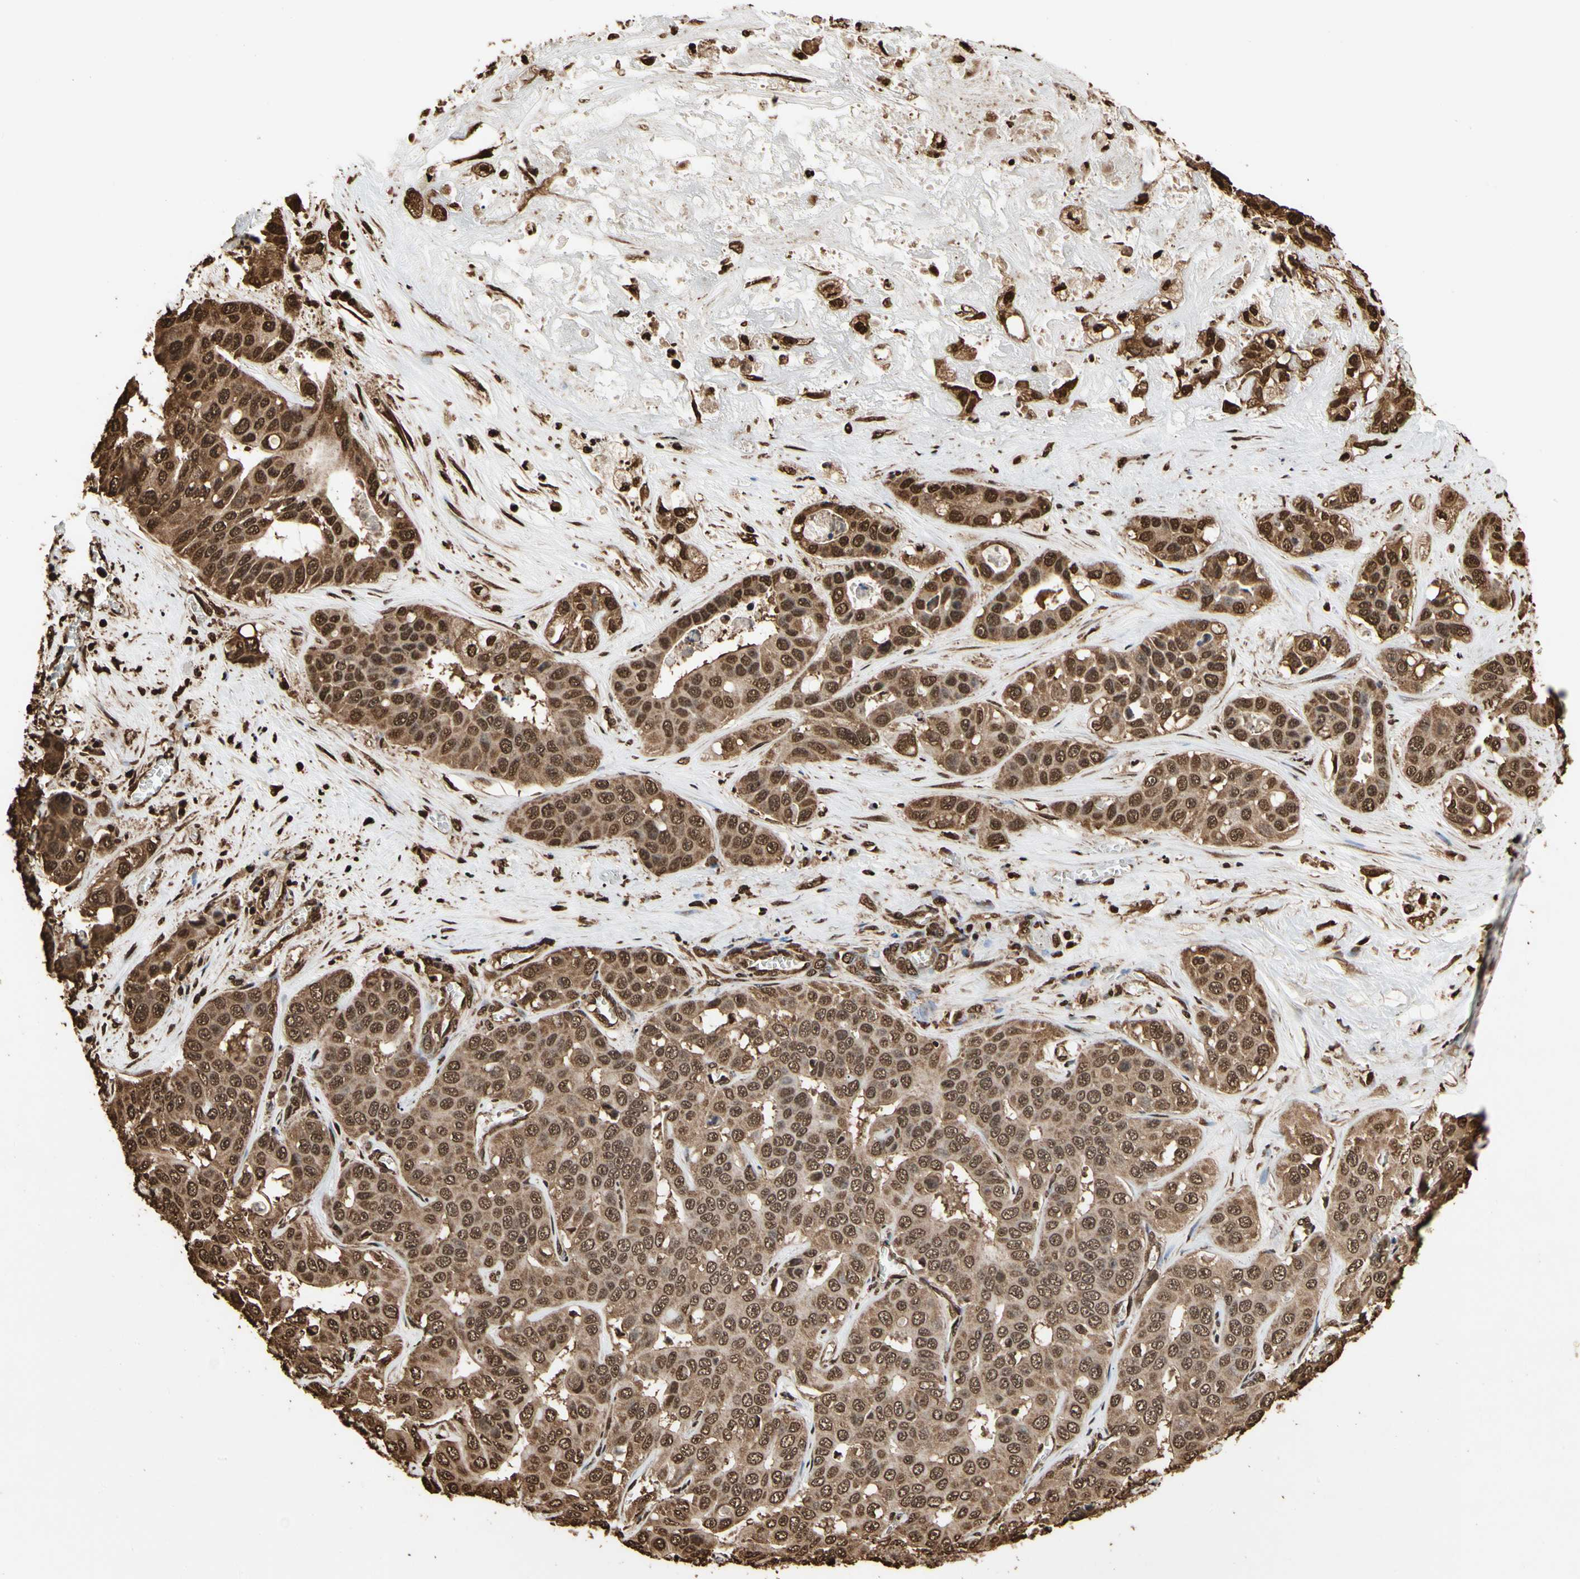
{"staining": {"intensity": "strong", "quantity": ">75%", "location": "cytoplasmic/membranous,nuclear"}, "tissue": "liver cancer", "cell_type": "Tumor cells", "image_type": "cancer", "snomed": [{"axis": "morphology", "description": "Cholangiocarcinoma"}, {"axis": "topography", "description": "Liver"}], "caption": "Strong cytoplasmic/membranous and nuclear expression is appreciated in approximately >75% of tumor cells in liver cholangiocarcinoma.", "gene": "HNRNPK", "patient": {"sex": "female", "age": 52}}